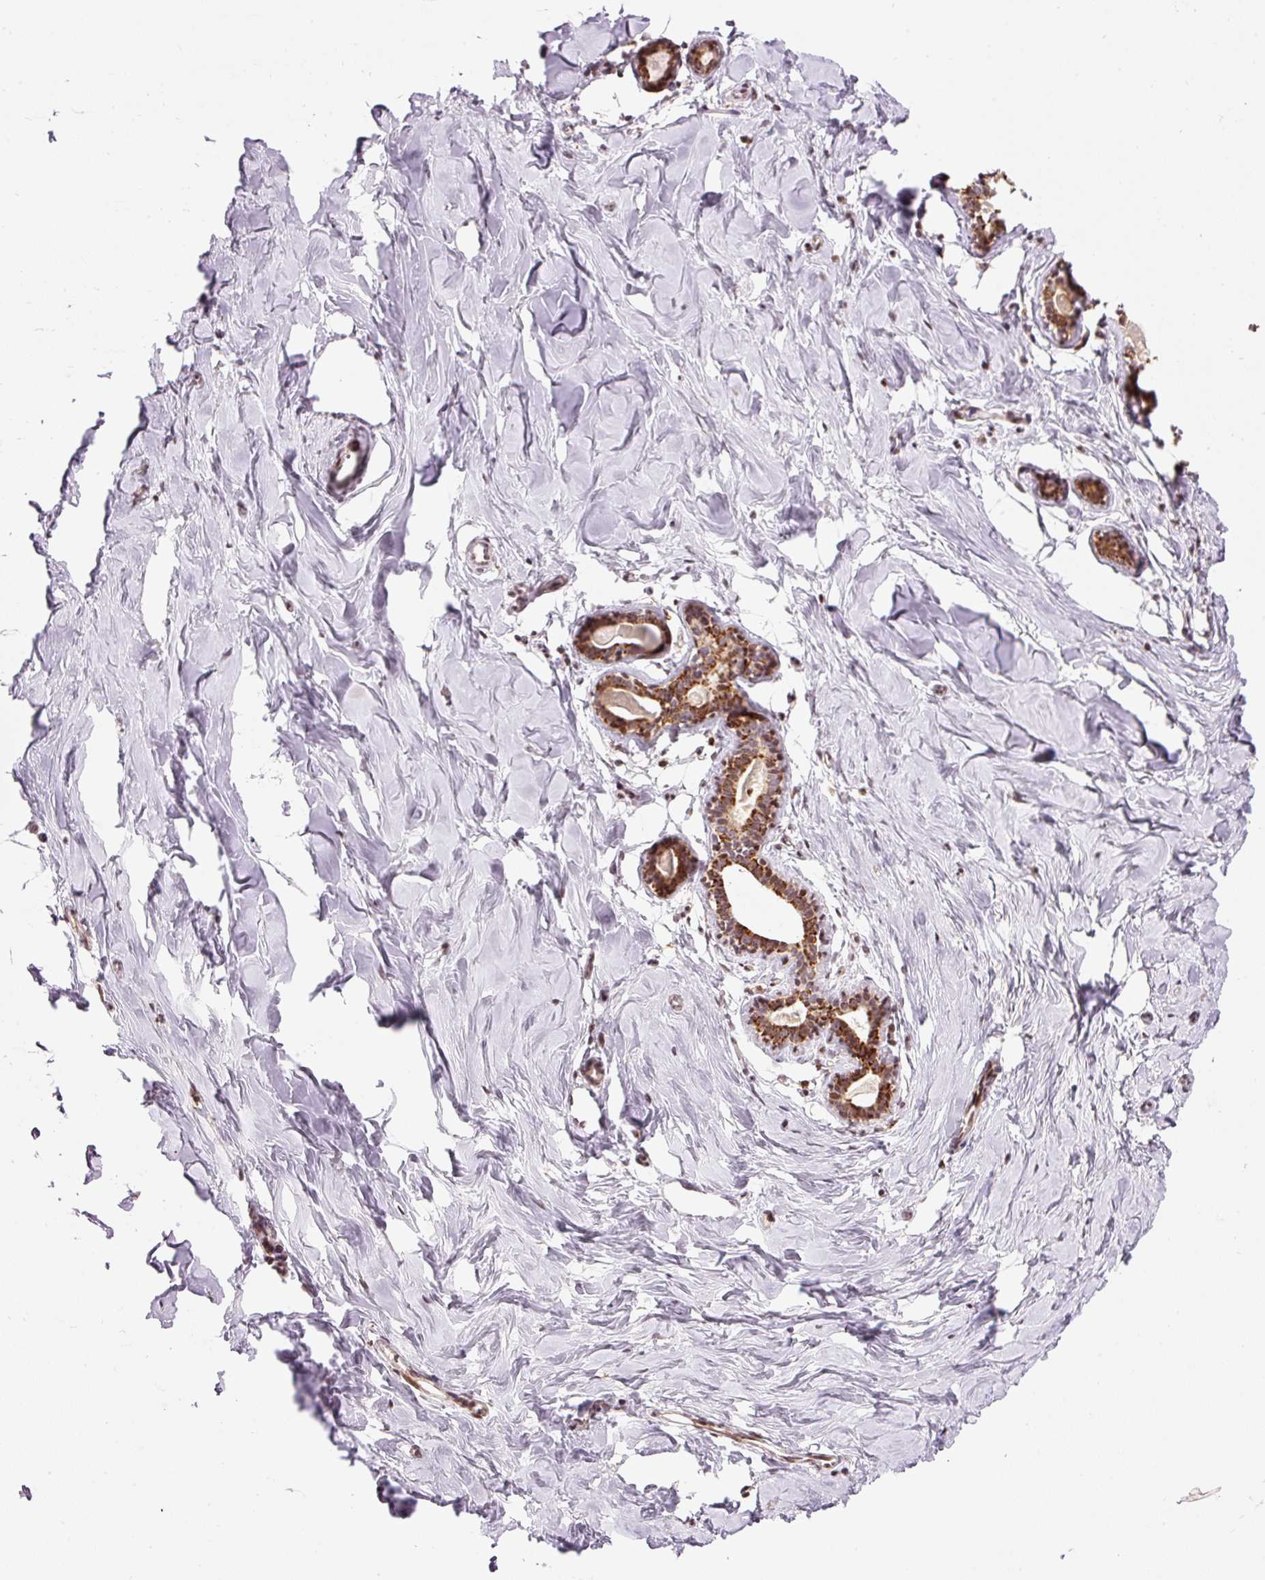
{"staining": {"intensity": "negative", "quantity": "none", "location": "none"}, "tissue": "breast", "cell_type": "Adipocytes", "image_type": "normal", "snomed": [{"axis": "morphology", "description": "Normal tissue, NOS"}, {"axis": "topography", "description": "Breast"}], "caption": "Immunohistochemistry (IHC) histopathology image of benign breast: human breast stained with DAB (3,3'-diaminobenzidine) exhibits no significant protein expression in adipocytes.", "gene": "ABHD11", "patient": {"sex": "female", "age": 23}}